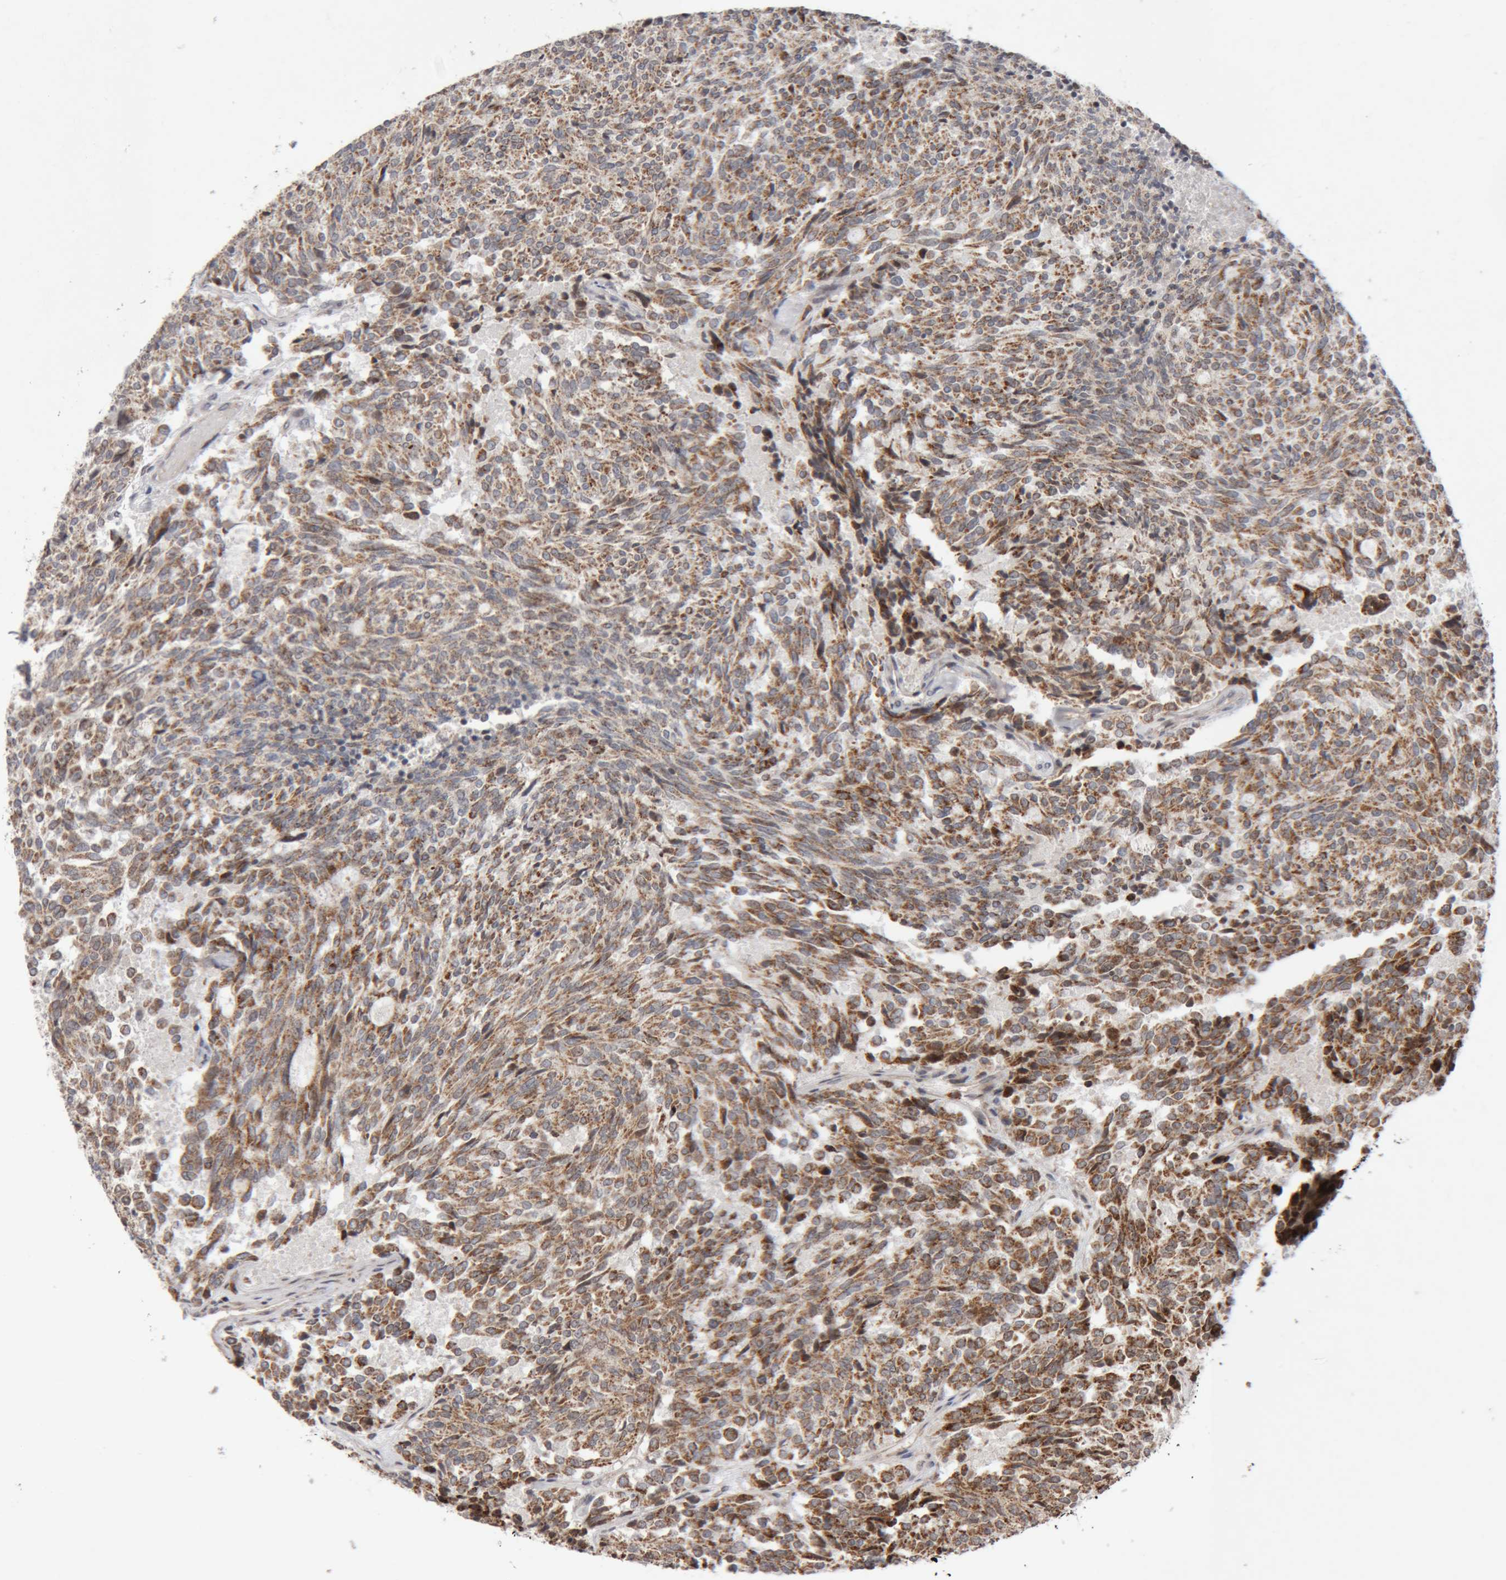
{"staining": {"intensity": "moderate", "quantity": ">75%", "location": "cytoplasmic/membranous"}, "tissue": "carcinoid", "cell_type": "Tumor cells", "image_type": "cancer", "snomed": [{"axis": "morphology", "description": "Carcinoid, malignant, NOS"}, {"axis": "topography", "description": "Pancreas"}], "caption": "Tumor cells demonstrate medium levels of moderate cytoplasmic/membranous positivity in approximately >75% of cells in carcinoid. (brown staining indicates protein expression, while blue staining denotes nuclei).", "gene": "KIF21B", "patient": {"sex": "female", "age": 54}}